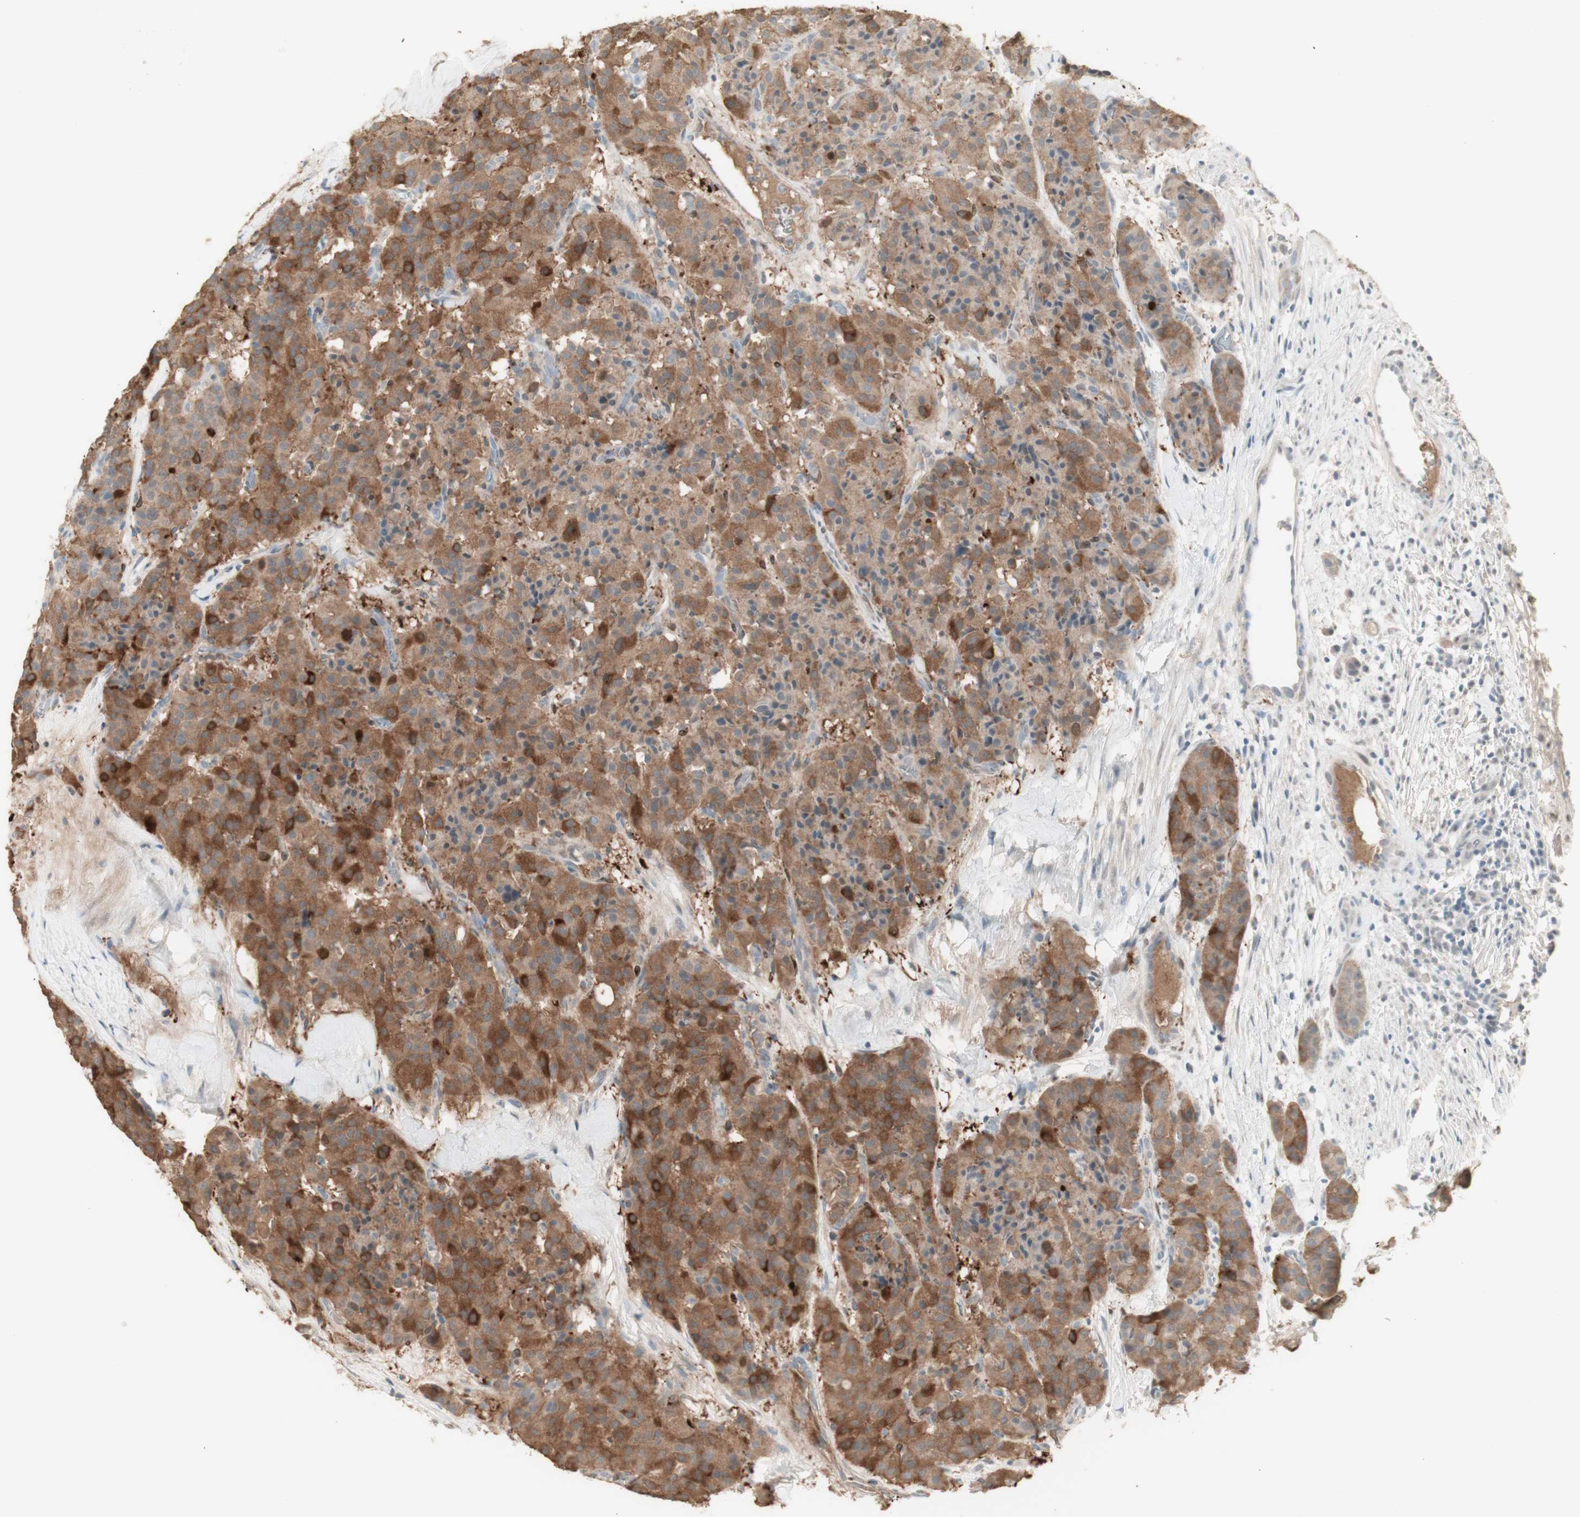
{"staining": {"intensity": "moderate", "quantity": ">75%", "location": "cytoplasmic/membranous"}, "tissue": "carcinoid", "cell_type": "Tumor cells", "image_type": "cancer", "snomed": [{"axis": "morphology", "description": "Carcinoid, malignant, NOS"}, {"axis": "topography", "description": "Lung"}], "caption": "Immunohistochemistry (DAB (3,3'-diaminobenzidine)) staining of malignant carcinoid demonstrates moderate cytoplasmic/membranous protein staining in about >75% of tumor cells. The protein of interest is shown in brown color, while the nuclei are stained blue.", "gene": "MUC3A", "patient": {"sex": "male", "age": 30}}